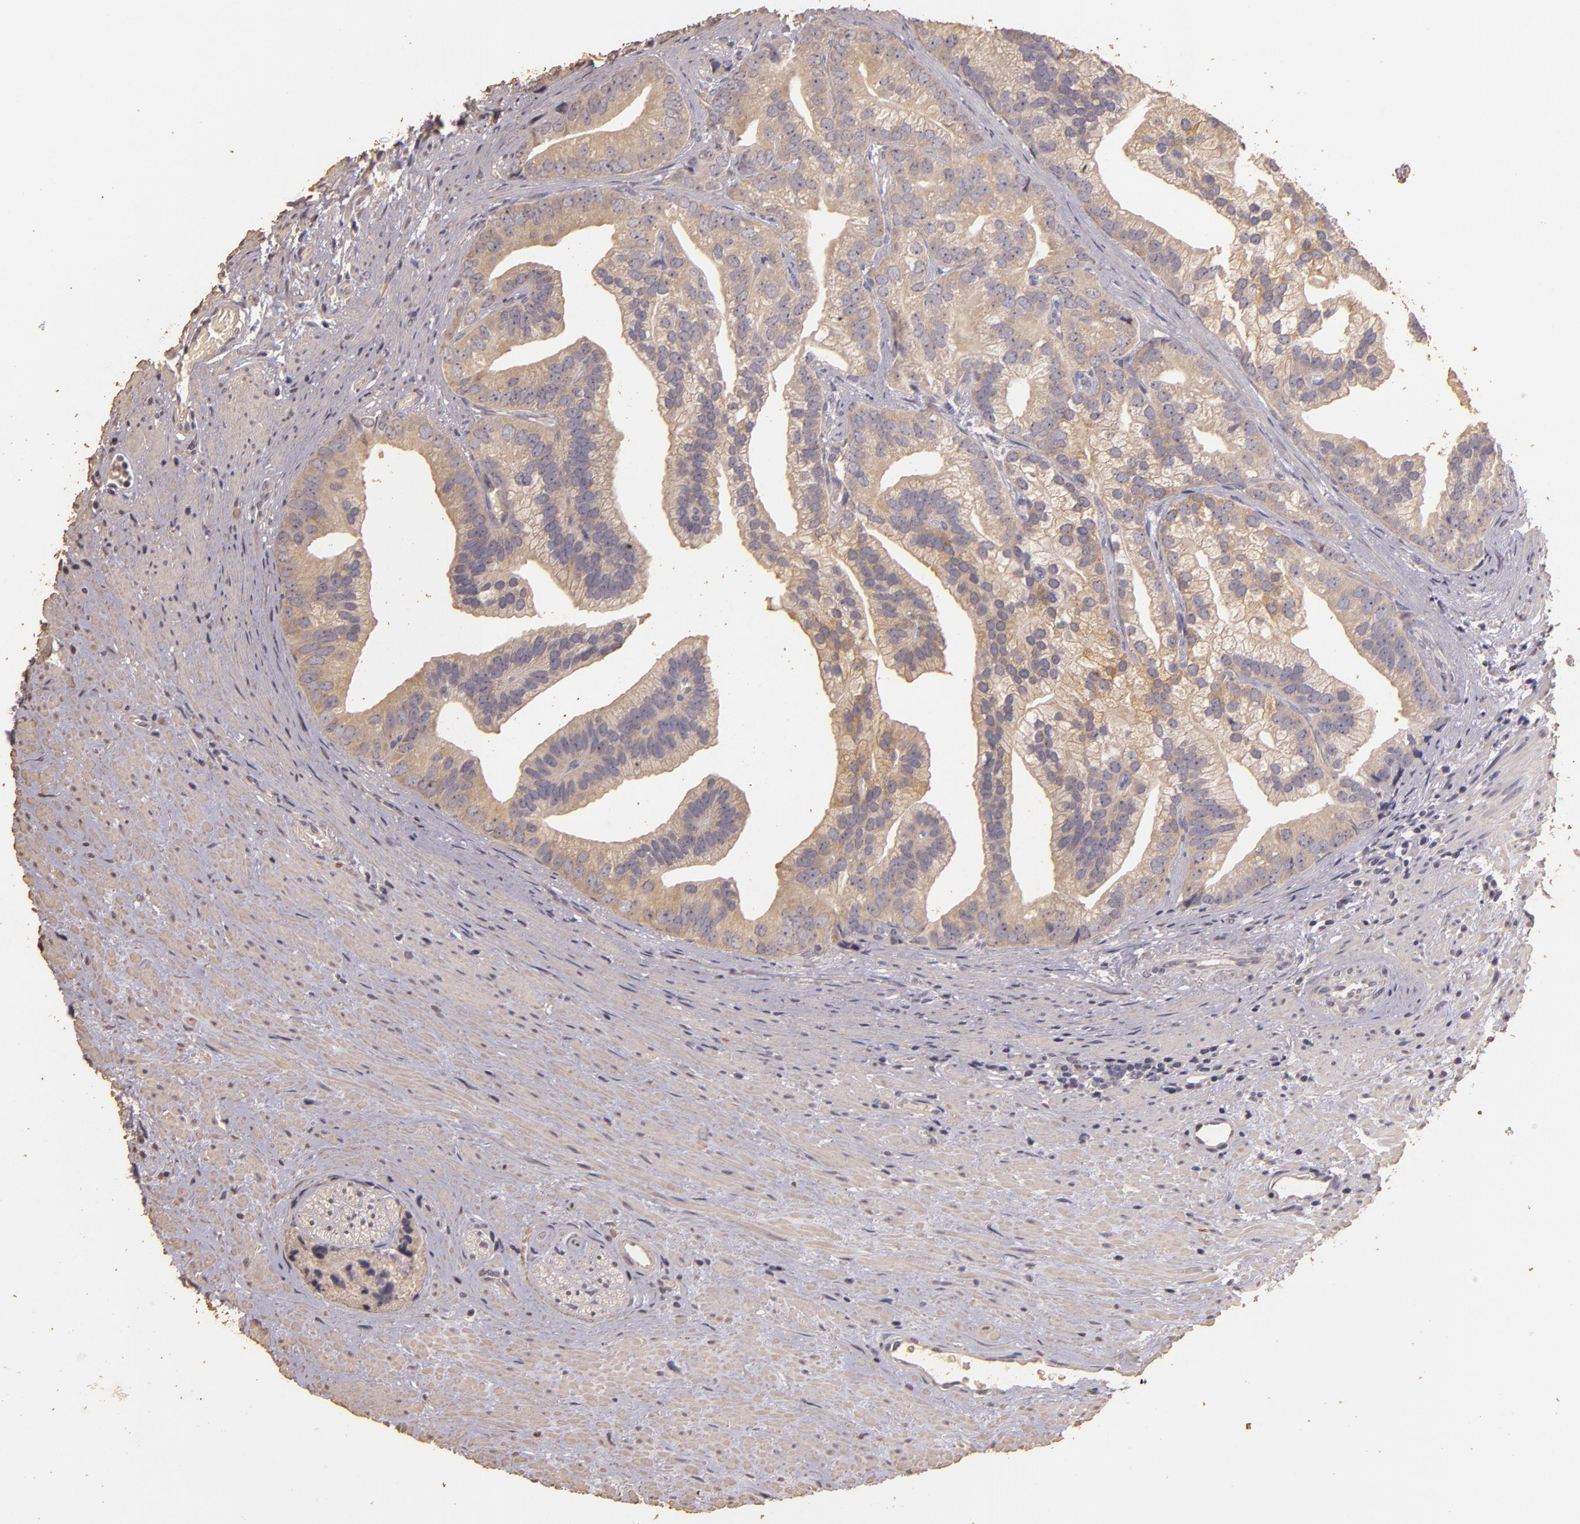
{"staining": {"intensity": "weak", "quantity": ">75%", "location": "cytoplasmic/membranous"}, "tissue": "prostate cancer", "cell_type": "Tumor cells", "image_type": "cancer", "snomed": [{"axis": "morphology", "description": "Adenocarcinoma, Low grade"}, {"axis": "topography", "description": "Prostate"}], "caption": "DAB immunohistochemical staining of human prostate cancer (adenocarcinoma (low-grade)) demonstrates weak cytoplasmic/membranous protein expression in approximately >75% of tumor cells.", "gene": "BCL2L13", "patient": {"sex": "male", "age": 71}}